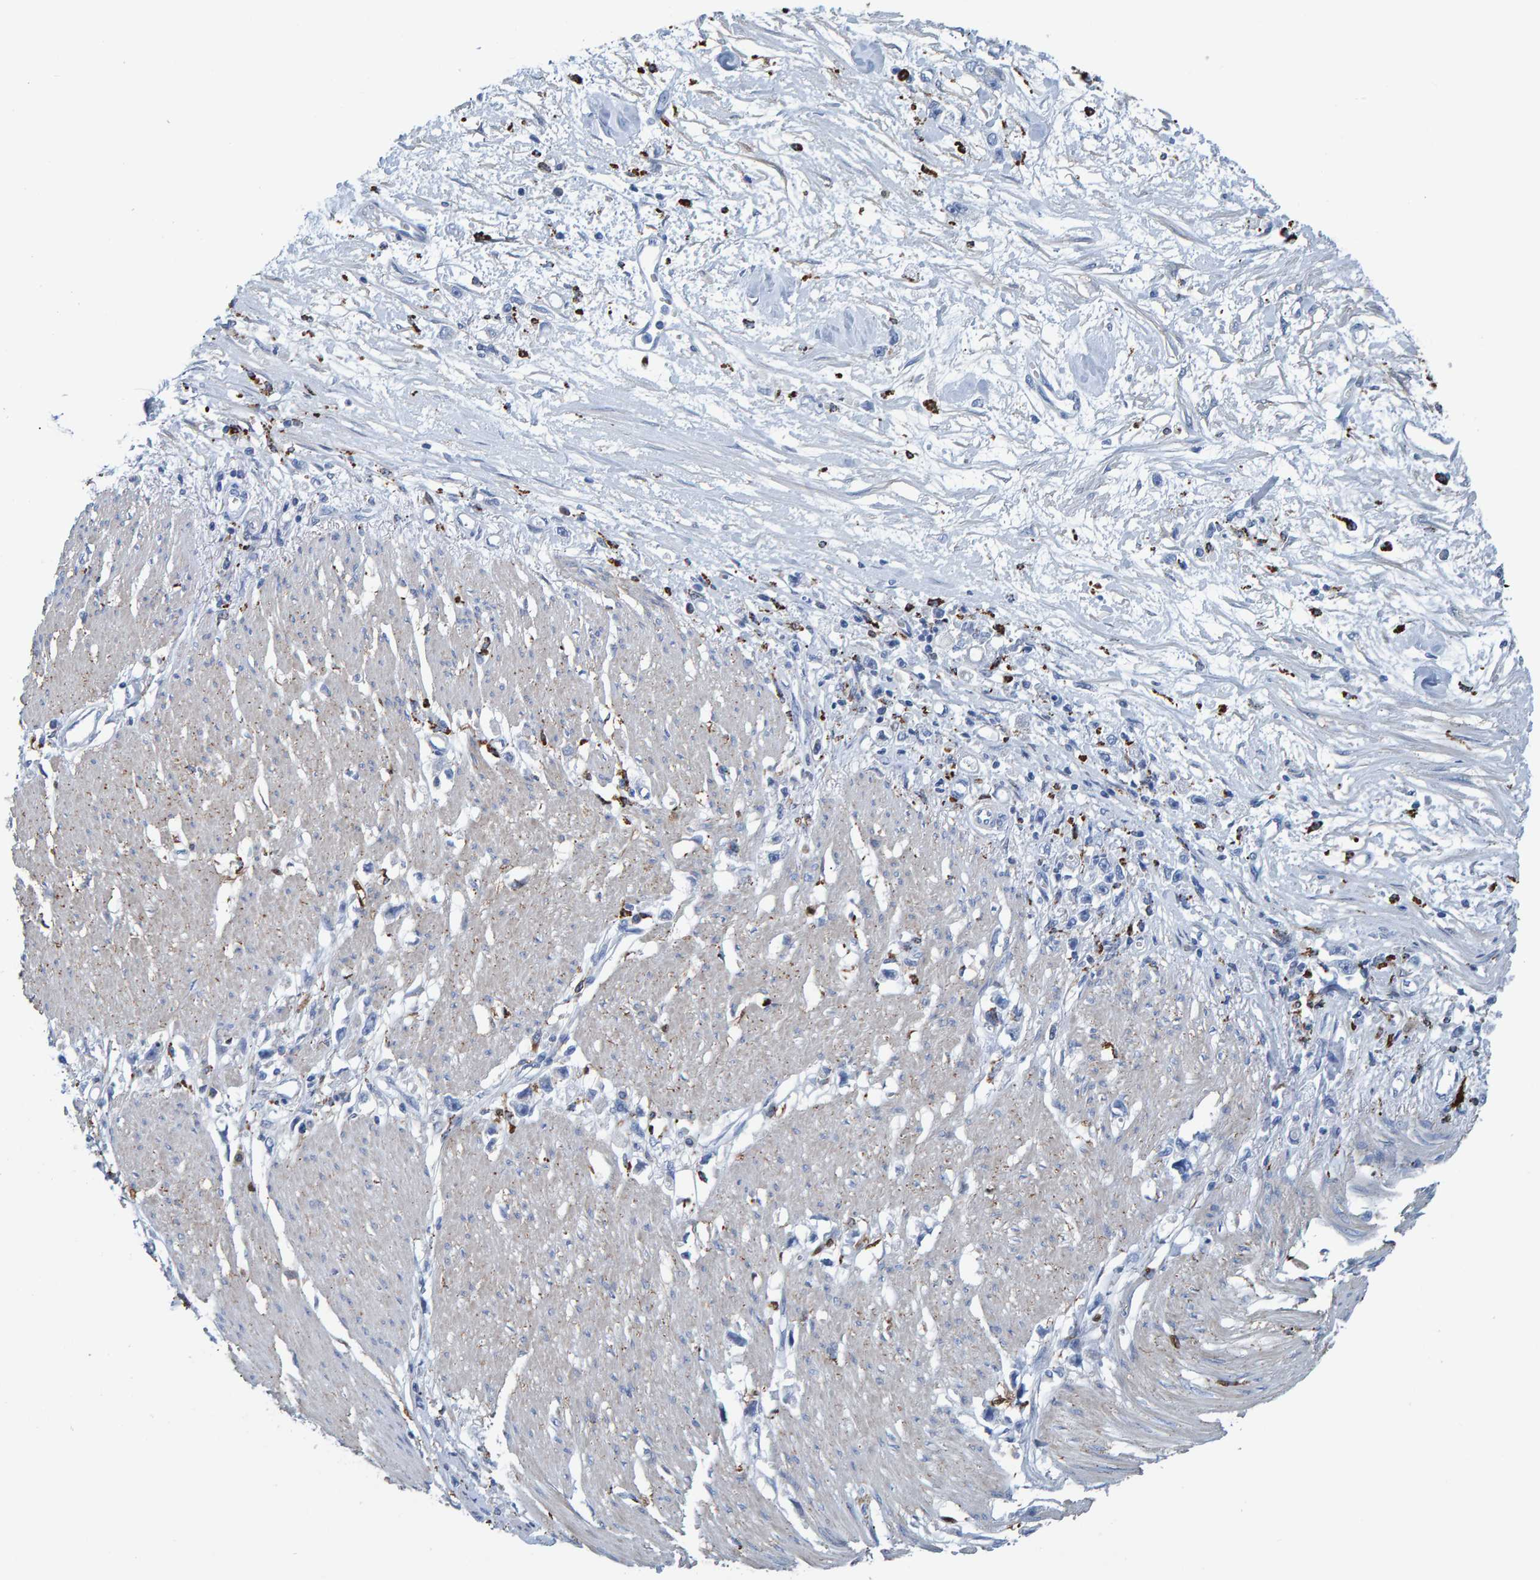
{"staining": {"intensity": "negative", "quantity": "none", "location": "none"}, "tissue": "stomach cancer", "cell_type": "Tumor cells", "image_type": "cancer", "snomed": [{"axis": "morphology", "description": "Adenocarcinoma, NOS"}, {"axis": "topography", "description": "Stomach"}], "caption": "Histopathology image shows no protein positivity in tumor cells of stomach cancer (adenocarcinoma) tissue. (DAB (3,3'-diaminobenzidine) immunohistochemistry (IHC) with hematoxylin counter stain).", "gene": "IDO1", "patient": {"sex": "female", "age": 59}}